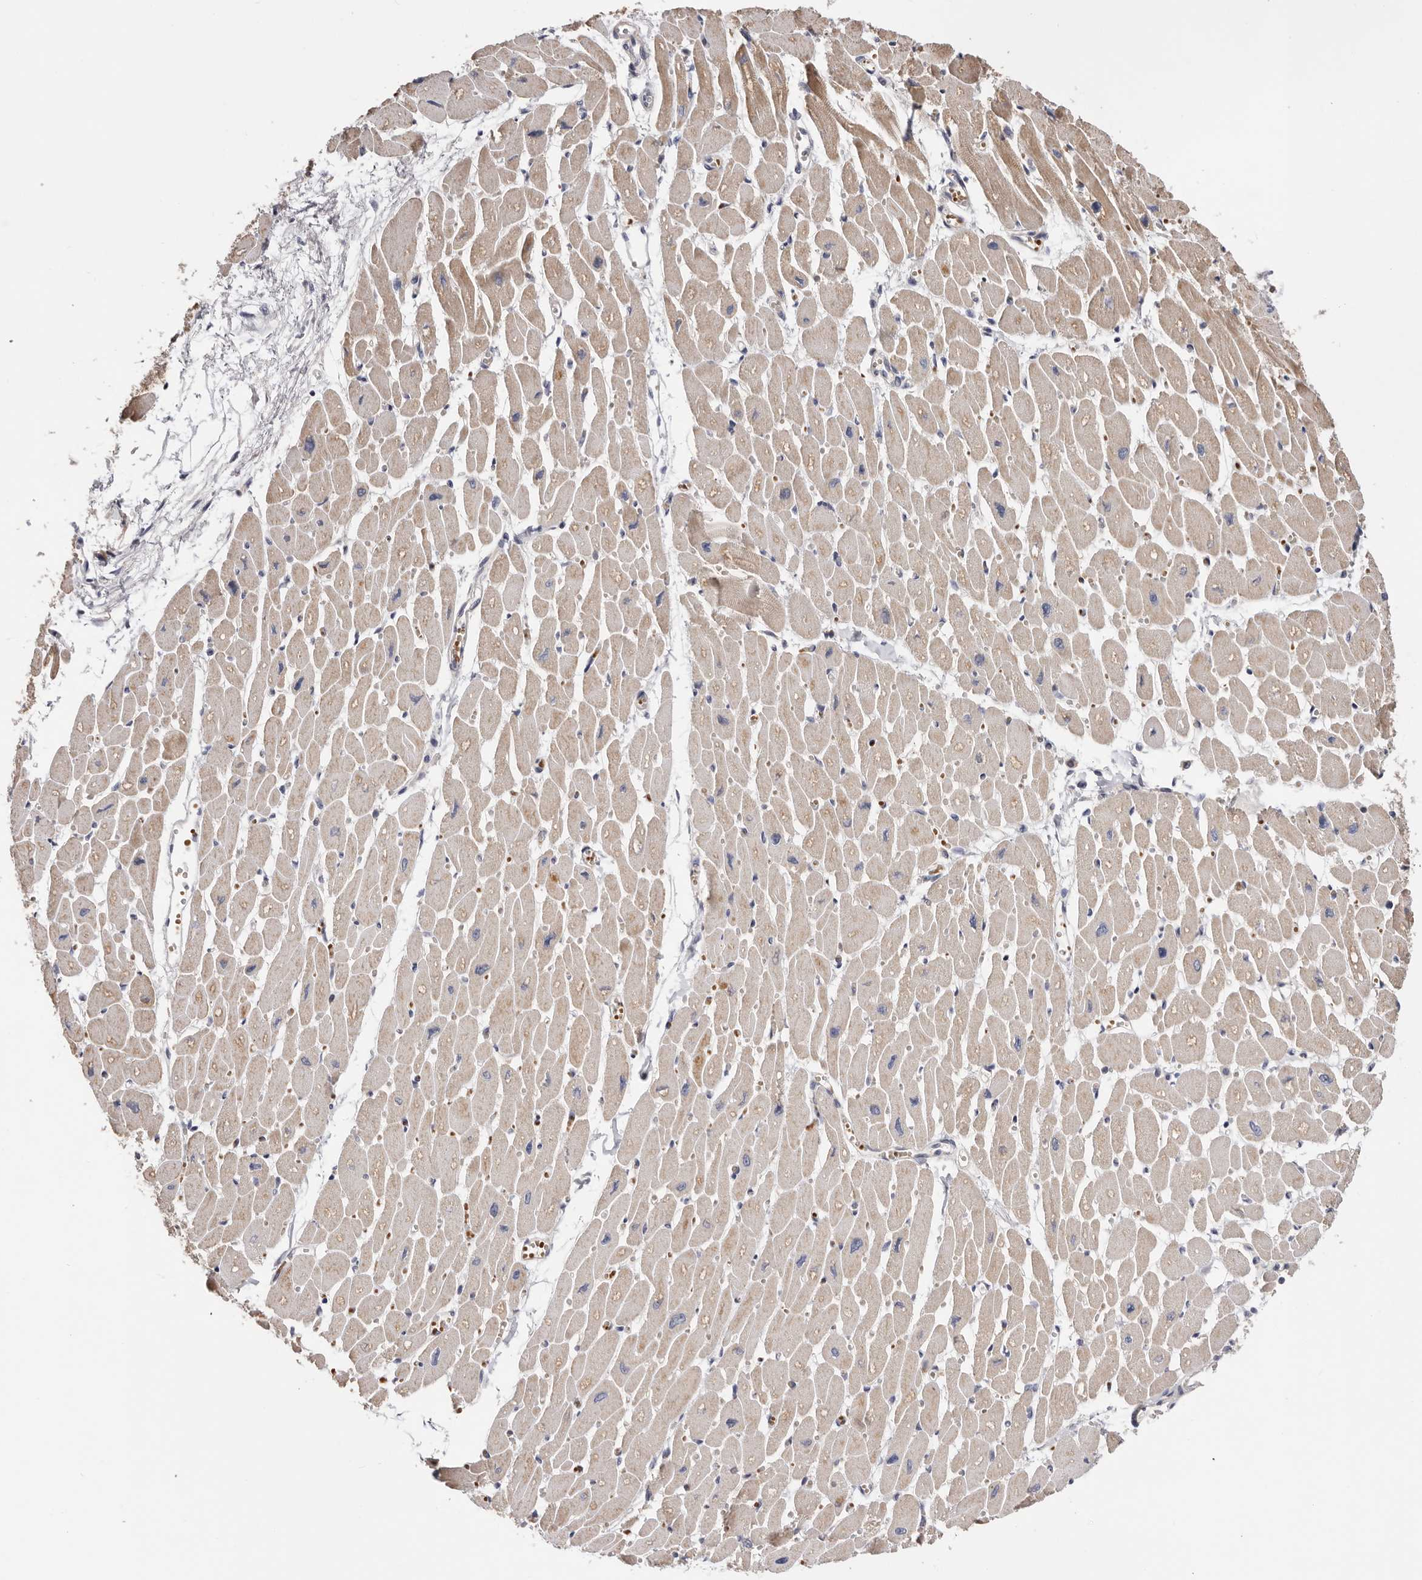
{"staining": {"intensity": "weak", "quantity": ">75%", "location": "cytoplasmic/membranous"}, "tissue": "heart muscle", "cell_type": "Cardiomyocytes", "image_type": "normal", "snomed": [{"axis": "morphology", "description": "Normal tissue, NOS"}, {"axis": "topography", "description": "Heart"}], "caption": "This image displays normal heart muscle stained with immunohistochemistry to label a protein in brown. The cytoplasmic/membranous of cardiomyocytes show weak positivity for the protein. Nuclei are counter-stained blue.", "gene": "RNF213", "patient": {"sex": "female", "age": 54}}